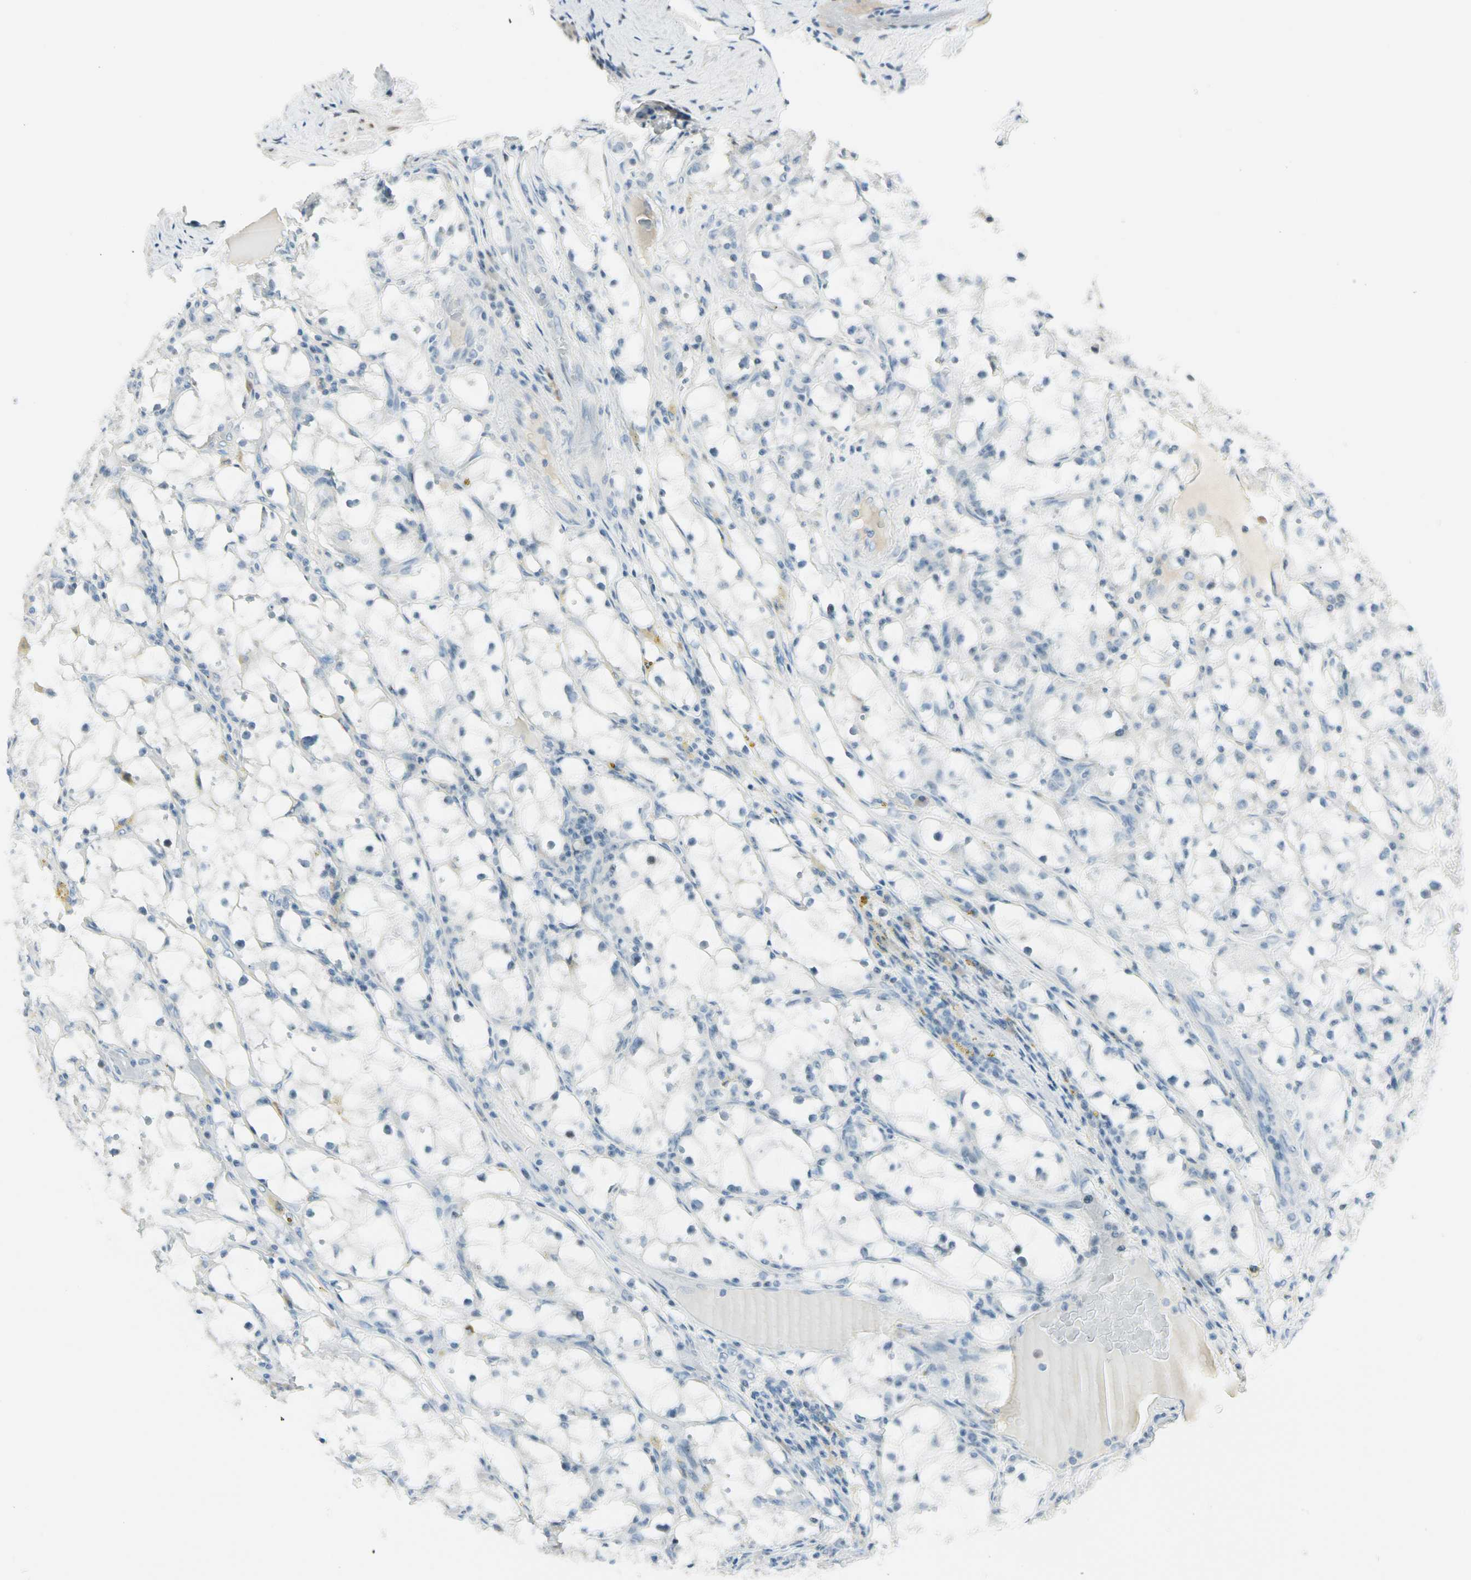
{"staining": {"intensity": "negative", "quantity": "none", "location": "none"}, "tissue": "renal cancer", "cell_type": "Tumor cells", "image_type": "cancer", "snomed": [{"axis": "morphology", "description": "Adenocarcinoma, NOS"}, {"axis": "topography", "description": "Kidney"}], "caption": "Immunohistochemical staining of renal adenocarcinoma exhibits no significant positivity in tumor cells.", "gene": "ZSCAN1", "patient": {"sex": "male", "age": 56}}